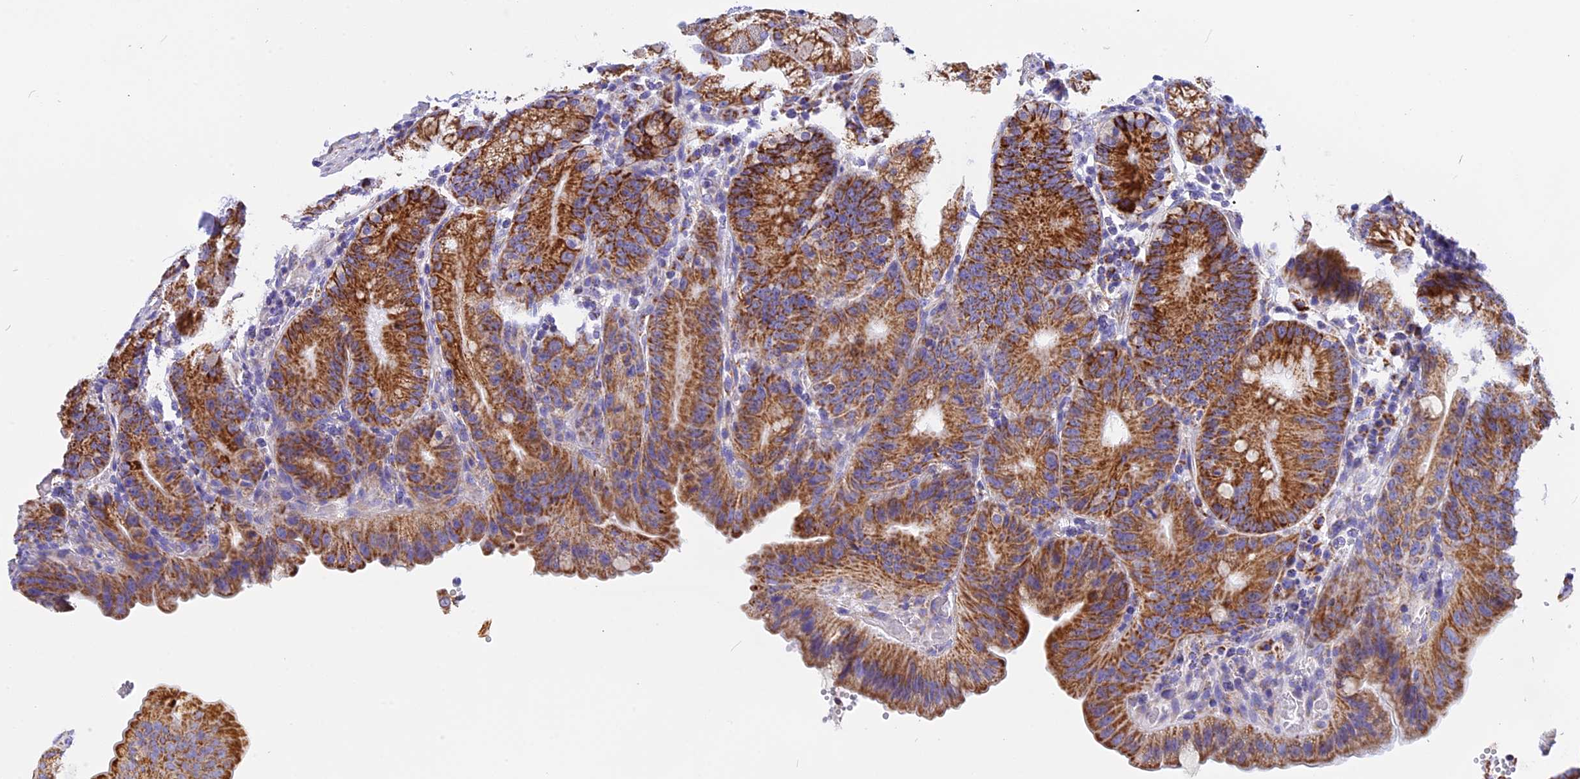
{"staining": {"intensity": "strong", "quantity": ">75%", "location": "cytoplasmic/membranous"}, "tissue": "duodenum", "cell_type": "Glandular cells", "image_type": "normal", "snomed": [{"axis": "morphology", "description": "Normal tissue, NOS"}, {"axis": "topography", "description": "Duodenum"}], "caption": "Immunohistochemistry (IHC) of unremarkable duodenum exhibits high levels of strong cytoplasmic/membranous staining in about >75% of glandular cells.", "gene": "VDAC2", "patient": {"sex": "male", "age": 54}}